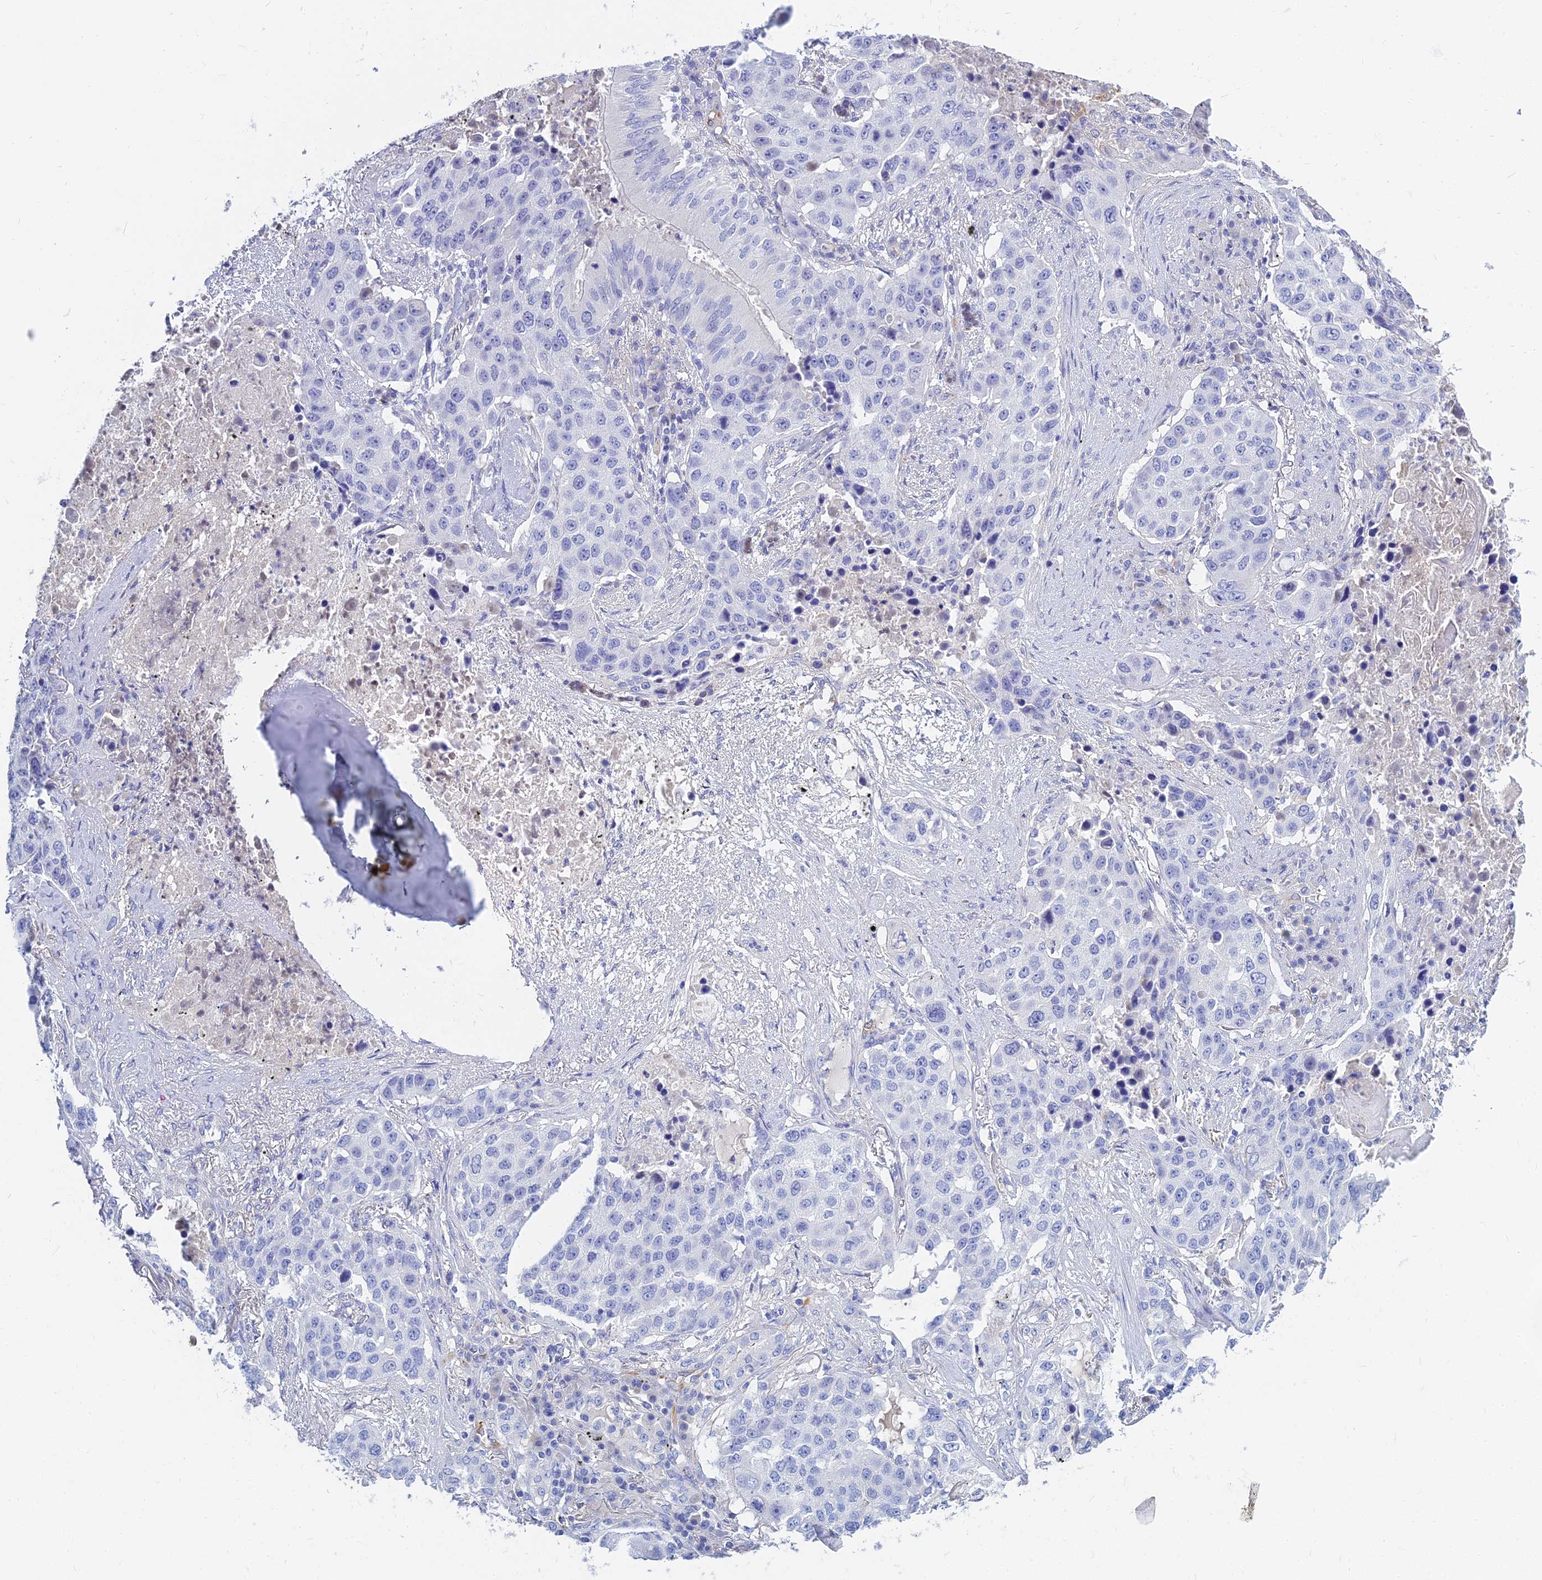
{"staining": {"intensity": "negative", "quantity": "none", "location": "none"}, "tissue": "lung cancer", "cell_type": "Tumor cells", "image_type": "cancer", "snomed": [{"axis": "morphology", "description": "Squamous cell carcinoma, NOS"}, {"axis": "topography", "description": "Lung"}], "caption": "DAB immunohistochemical staining of human lung cancer reveals no significant positivity in tumor cells.", "gene": "ZNF552", "patient": {"sex": "female", "age": 63}}